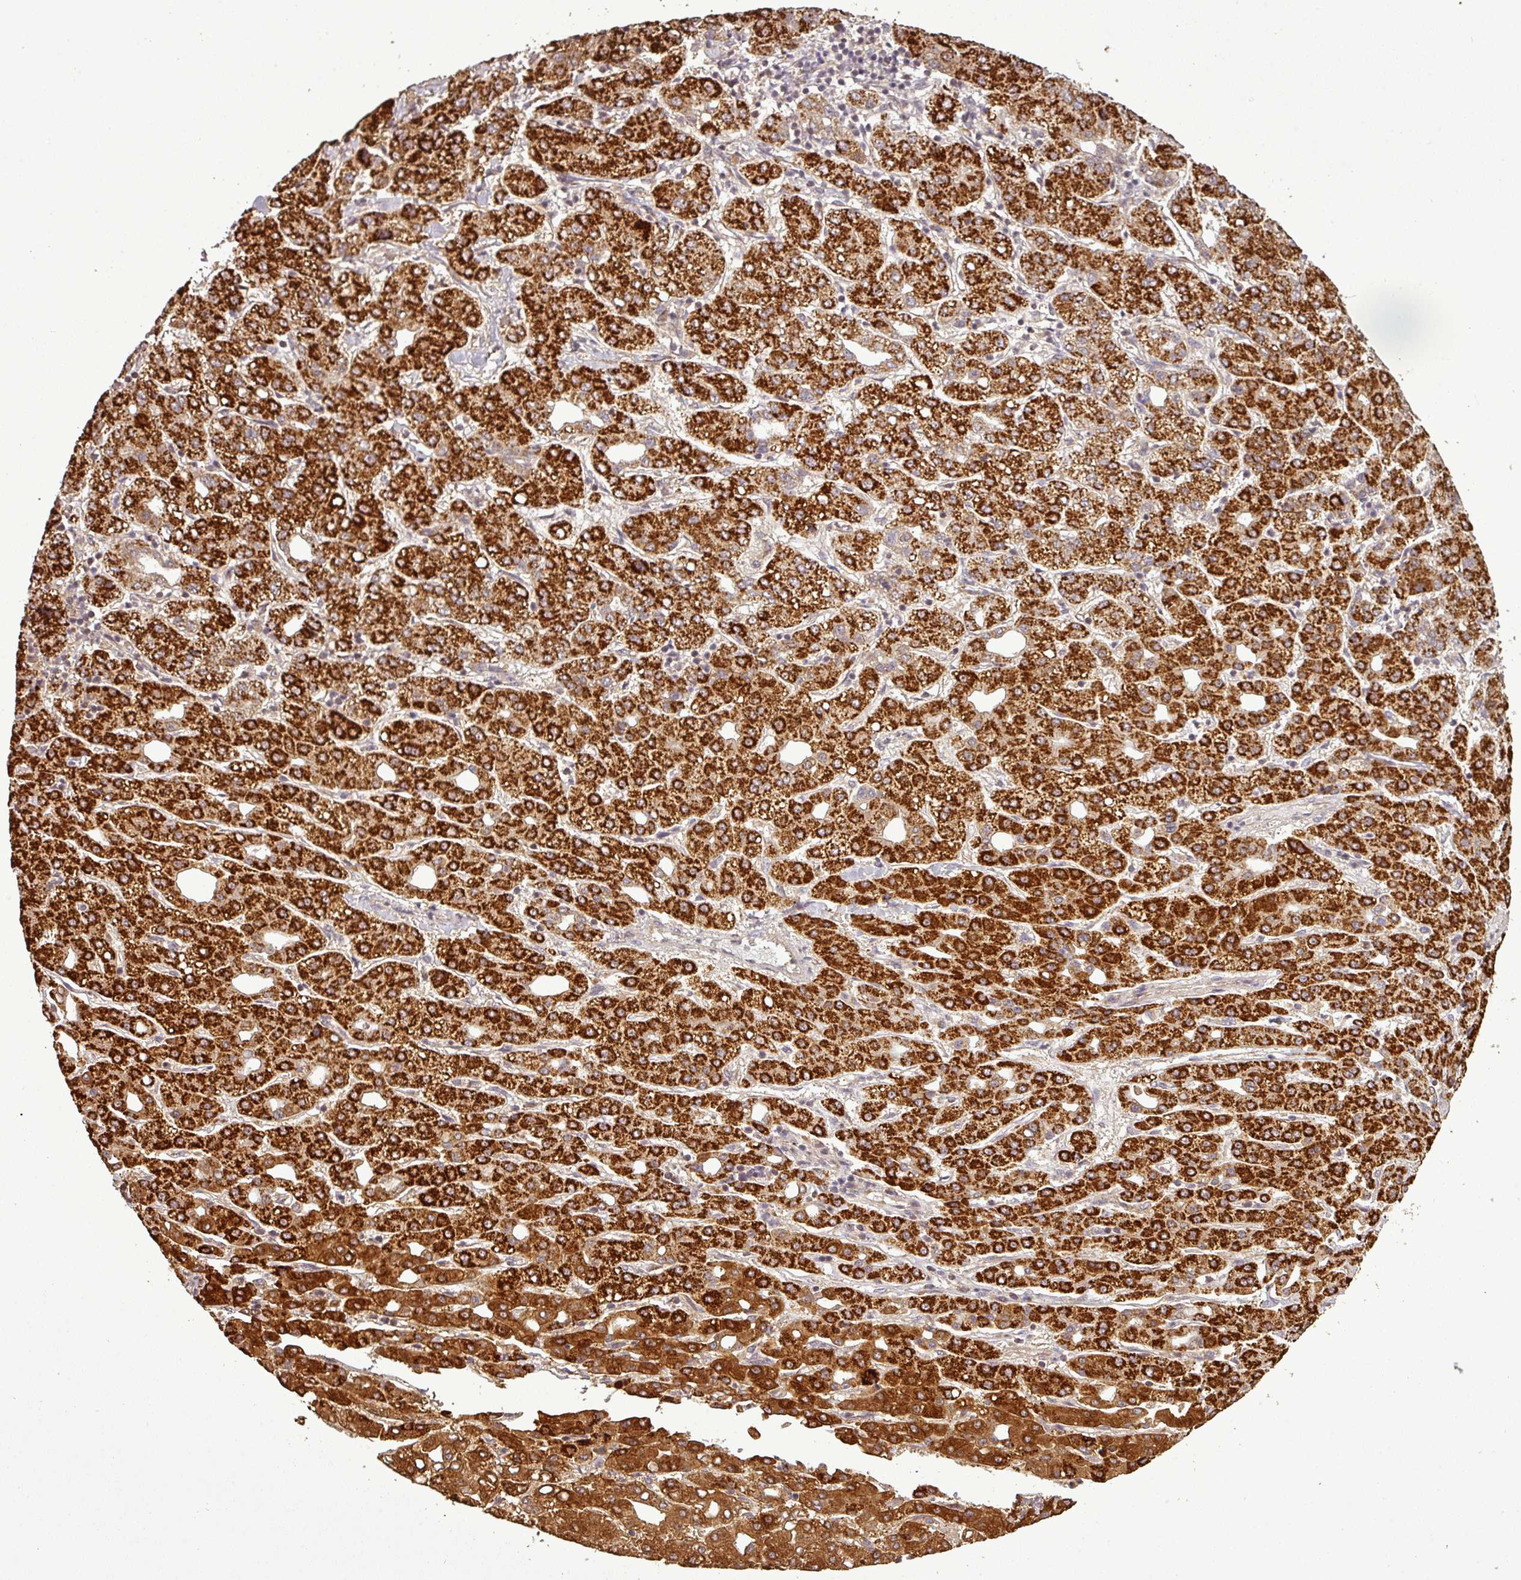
{"staining": {"intensity": "strong", "quantity": ">75%", "location": "cytoplasmic/membranous"}, "tissue": "liver cancer", "cell_type": "Tumor cells", "image_type": "cancer", "snomed": [{"axis": "morphology", "description": "Carcinoma, Hepatocellular, NOS"}, {"axis": "topography", "description": "Liver"}], "caption": "Immunohistochemistry image of liver cancer stained for a protein (brown), which reveals high levels of strong cytoplasmic/membranous expression in approximately >75% of tumor cells.", "gene": "FAIM", "patient": {"sex": "male", "age": 65}}